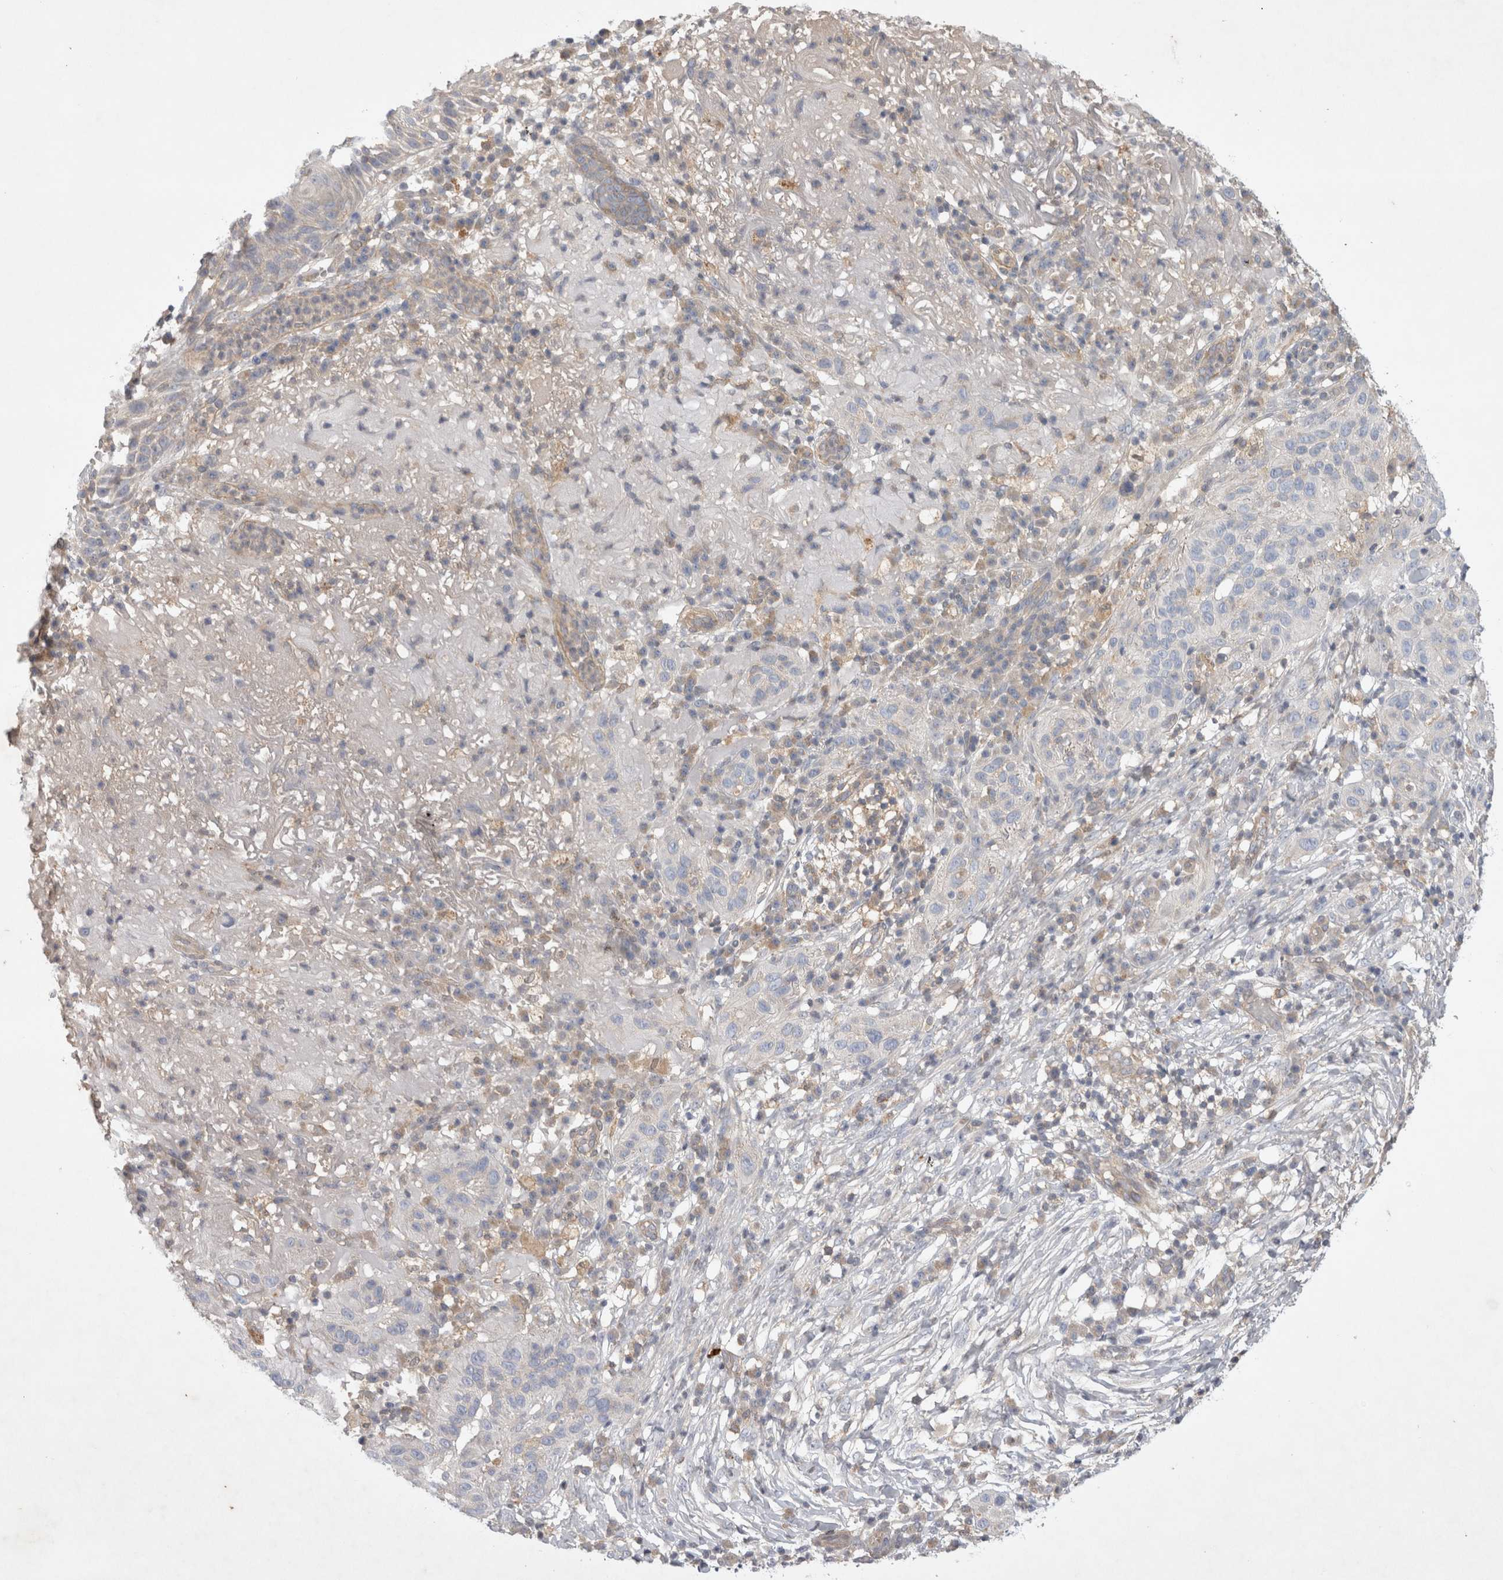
{"staining": {"intensity": "negative", "quantity": "none", "location": "none"}, "tissue": "skin cancer", "cell_type": "Tumor cells", "image_type": "cancer", "snomed": [{"axis": "morphology", "description": "Normal tissue, NOS"}, {"axis": "morphology", "description": "Squamous cell carcinoma, NOS"}, {"axis": "topography", "description": "Skin"}], "caption": "A high-resolution image shows immunohistochemistry staining of skin squamous cell carcinoma, which shows no significant staining in tumor cells.", "gene": "SRD5A3", "patient": {"sex": "female", "age": 96}}